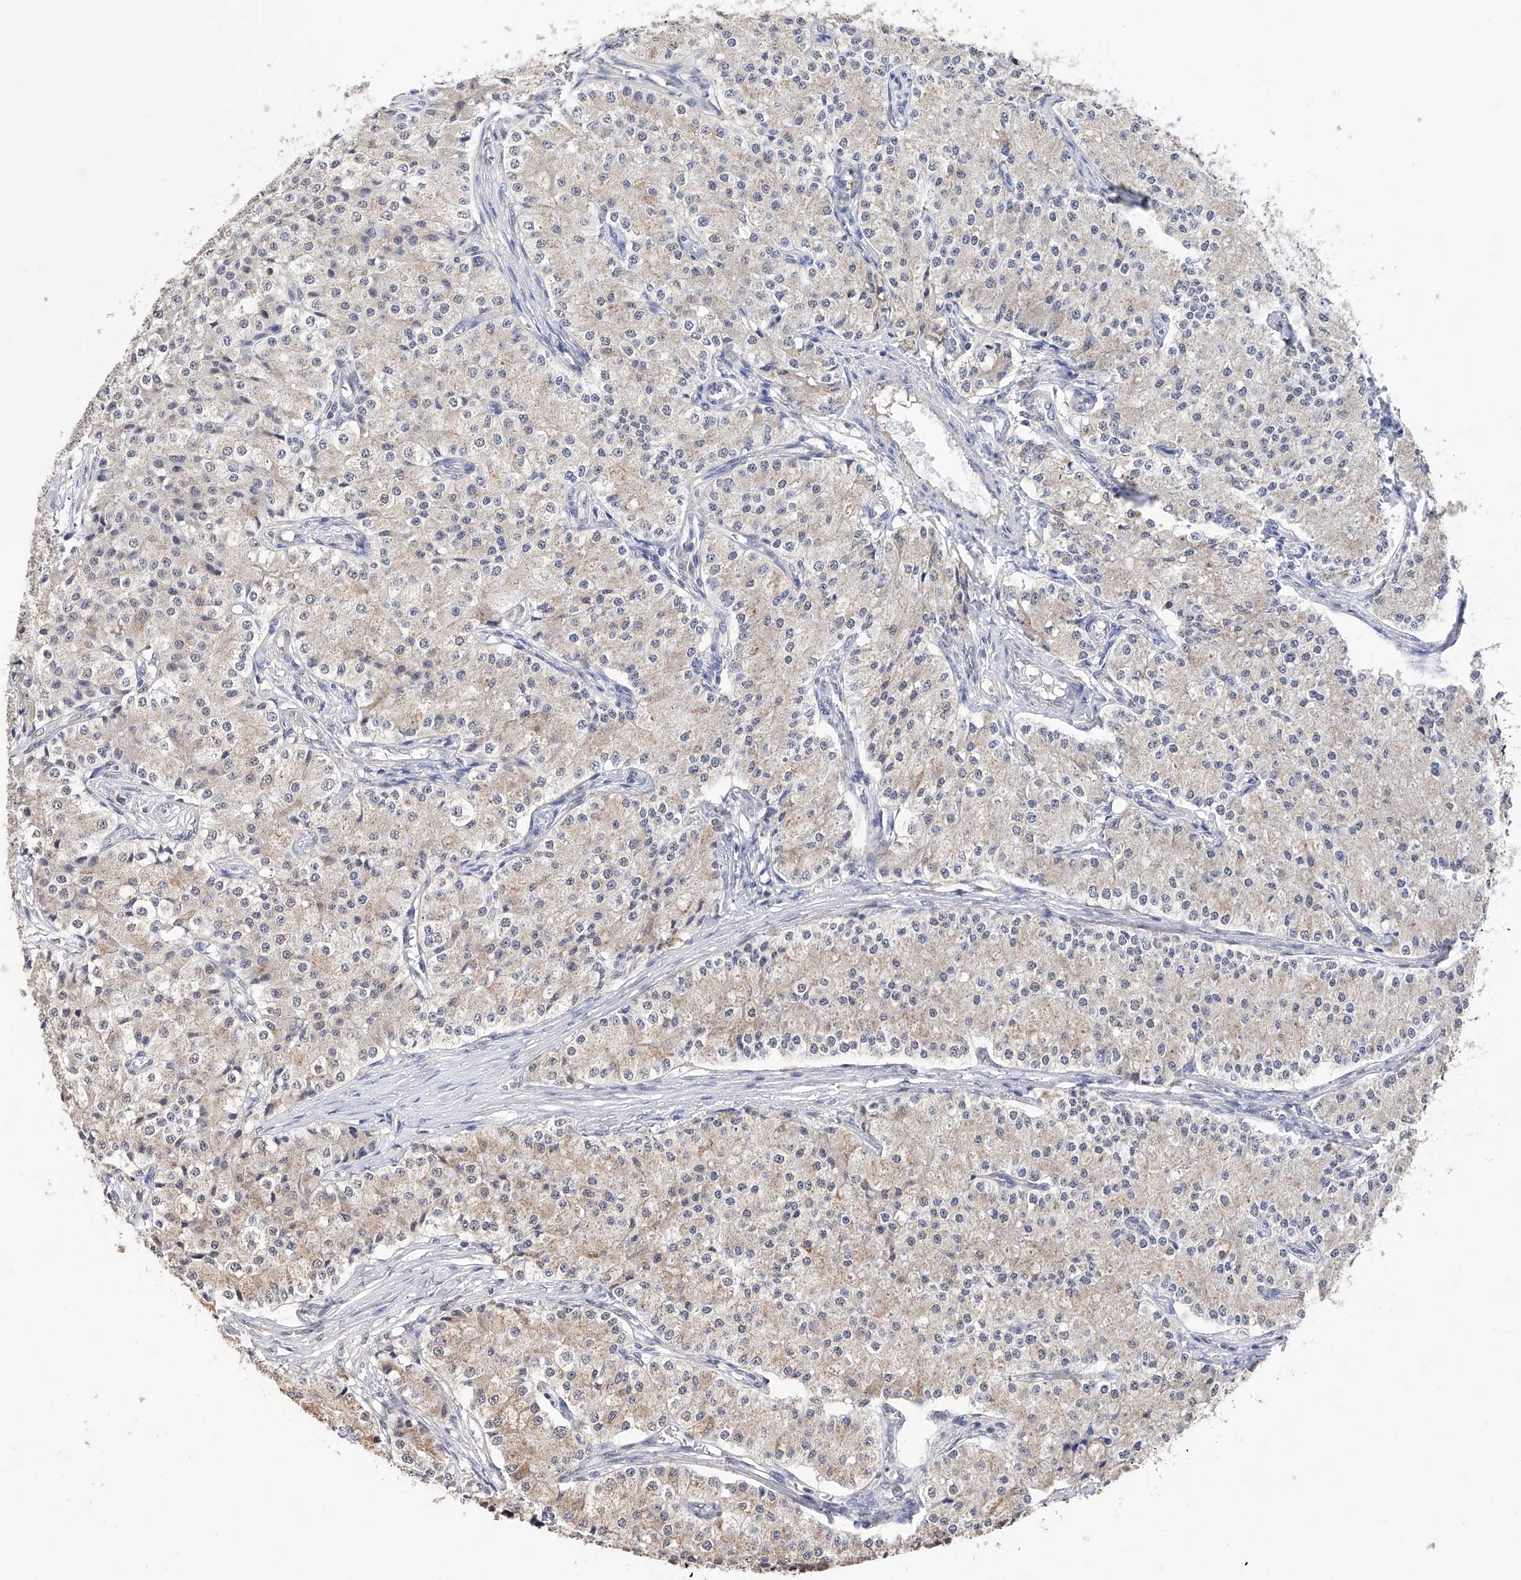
{"staining": {"intensity": "weak", "quantity": "25%-75%", "location": "cytoplasmic/membranous"}, "tissue": "carcinoid", "cell_type": "Tumor cells", "image_type": "cancer", "snomed": [{"axis": "morphology", "description": "Carcinoid, malignant, NOS"}, {"axis": "topography", "description": "Colon"}], "caption": "Carcinoid (malignant) tissue exhibits weak cytoplasmic/membranous positivity in approximately 25%-75% of tumor cells (DAB = brown stain, brightfield microscopy at high magnification).", "gene": "DMAP1", "patient": {"sex": "female", "age": 52}}